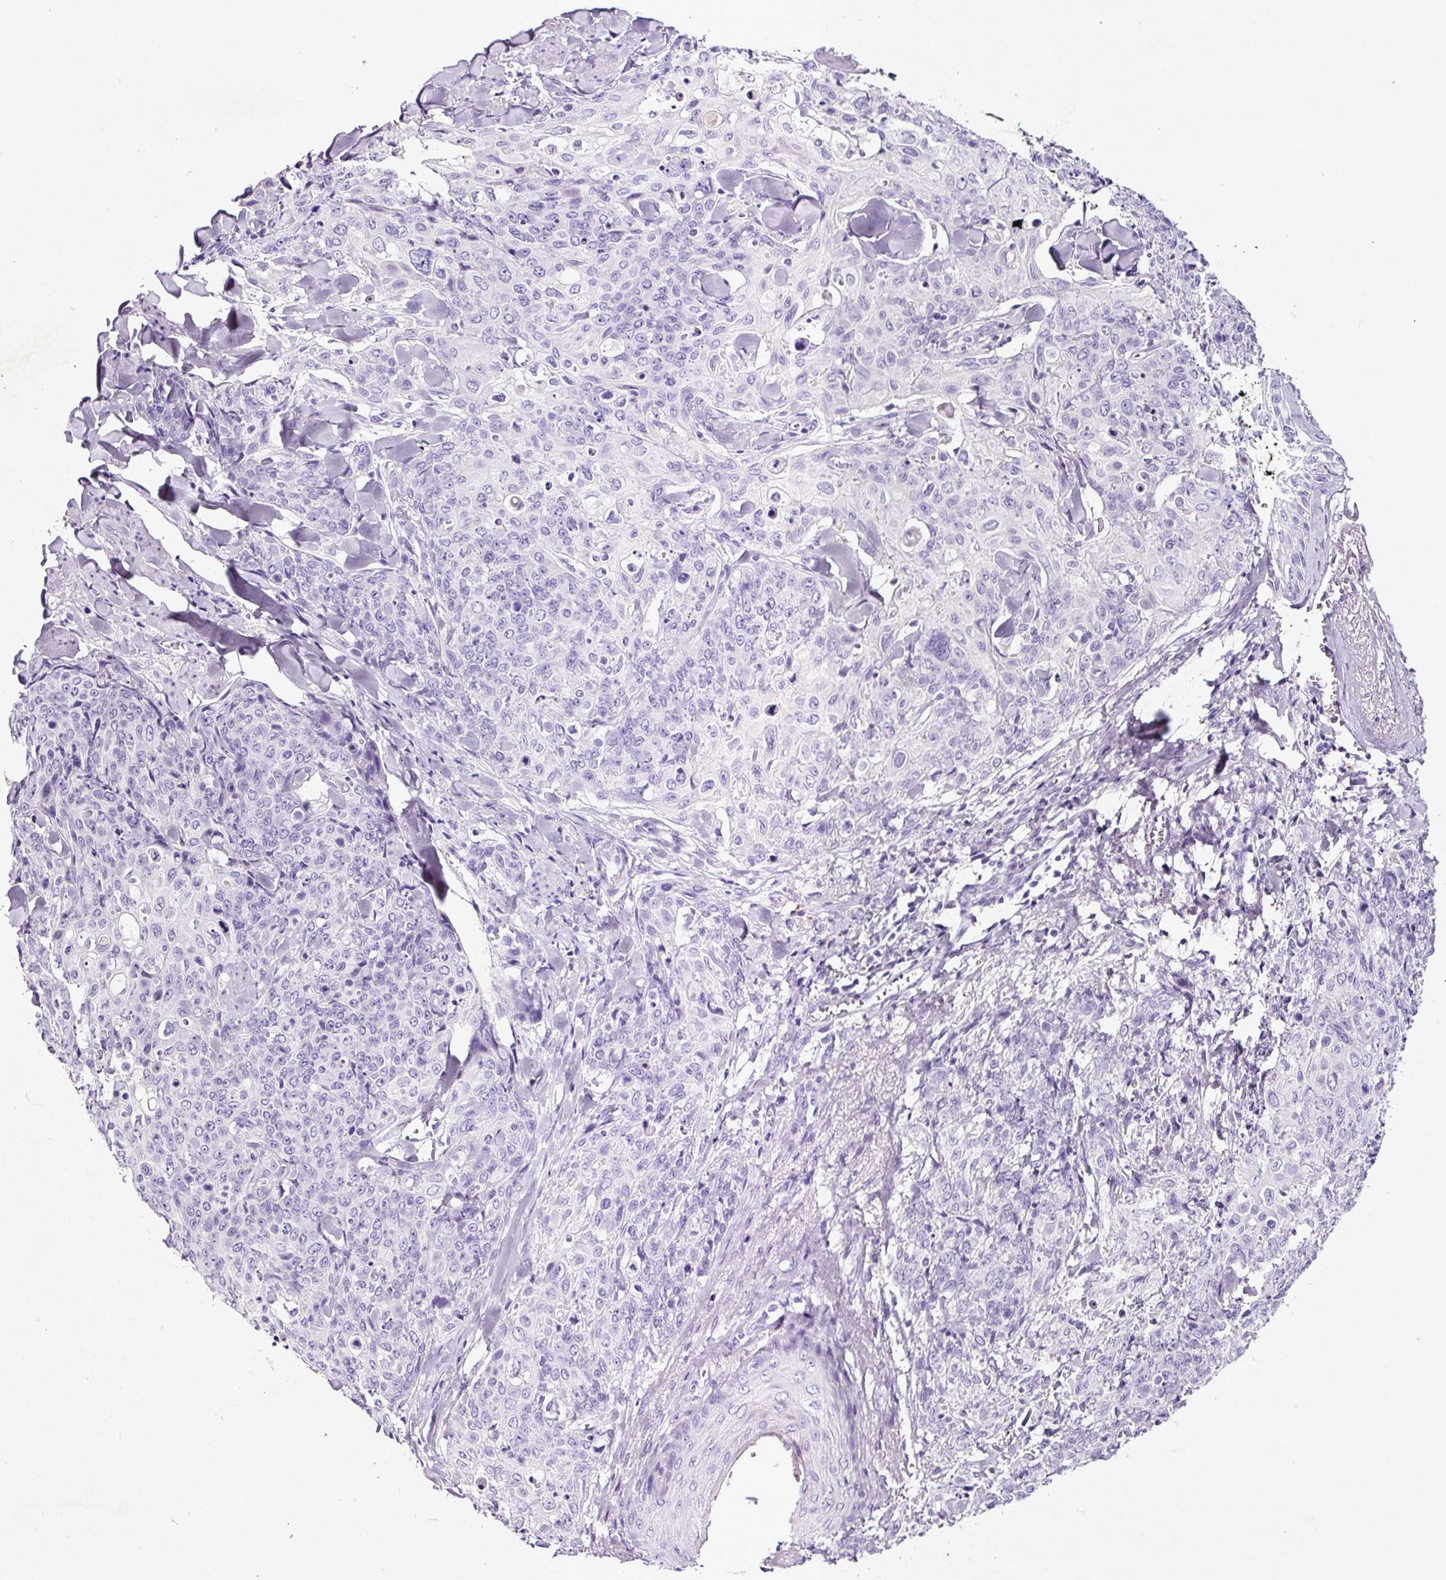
{"staining": {"intensity": "negative", "quantity": "none", "location": "none"}, "tissue": "skin cancer", "cell_type": "Tumor cells", "image_type": "cancer", "snomed": [{"axis": "morphology", "description": "Squamous cell carcinoma, NOS"}, {"axis": "topography", "description": "Skin"}, {"axis": "topography", "description": "Vulva"}], "caption": "Tumor cells are negative for protein expression in human squamous cell carcinoma (skin).", "gene": "SP8", "patient": {"sex": "female", "age": 85}}